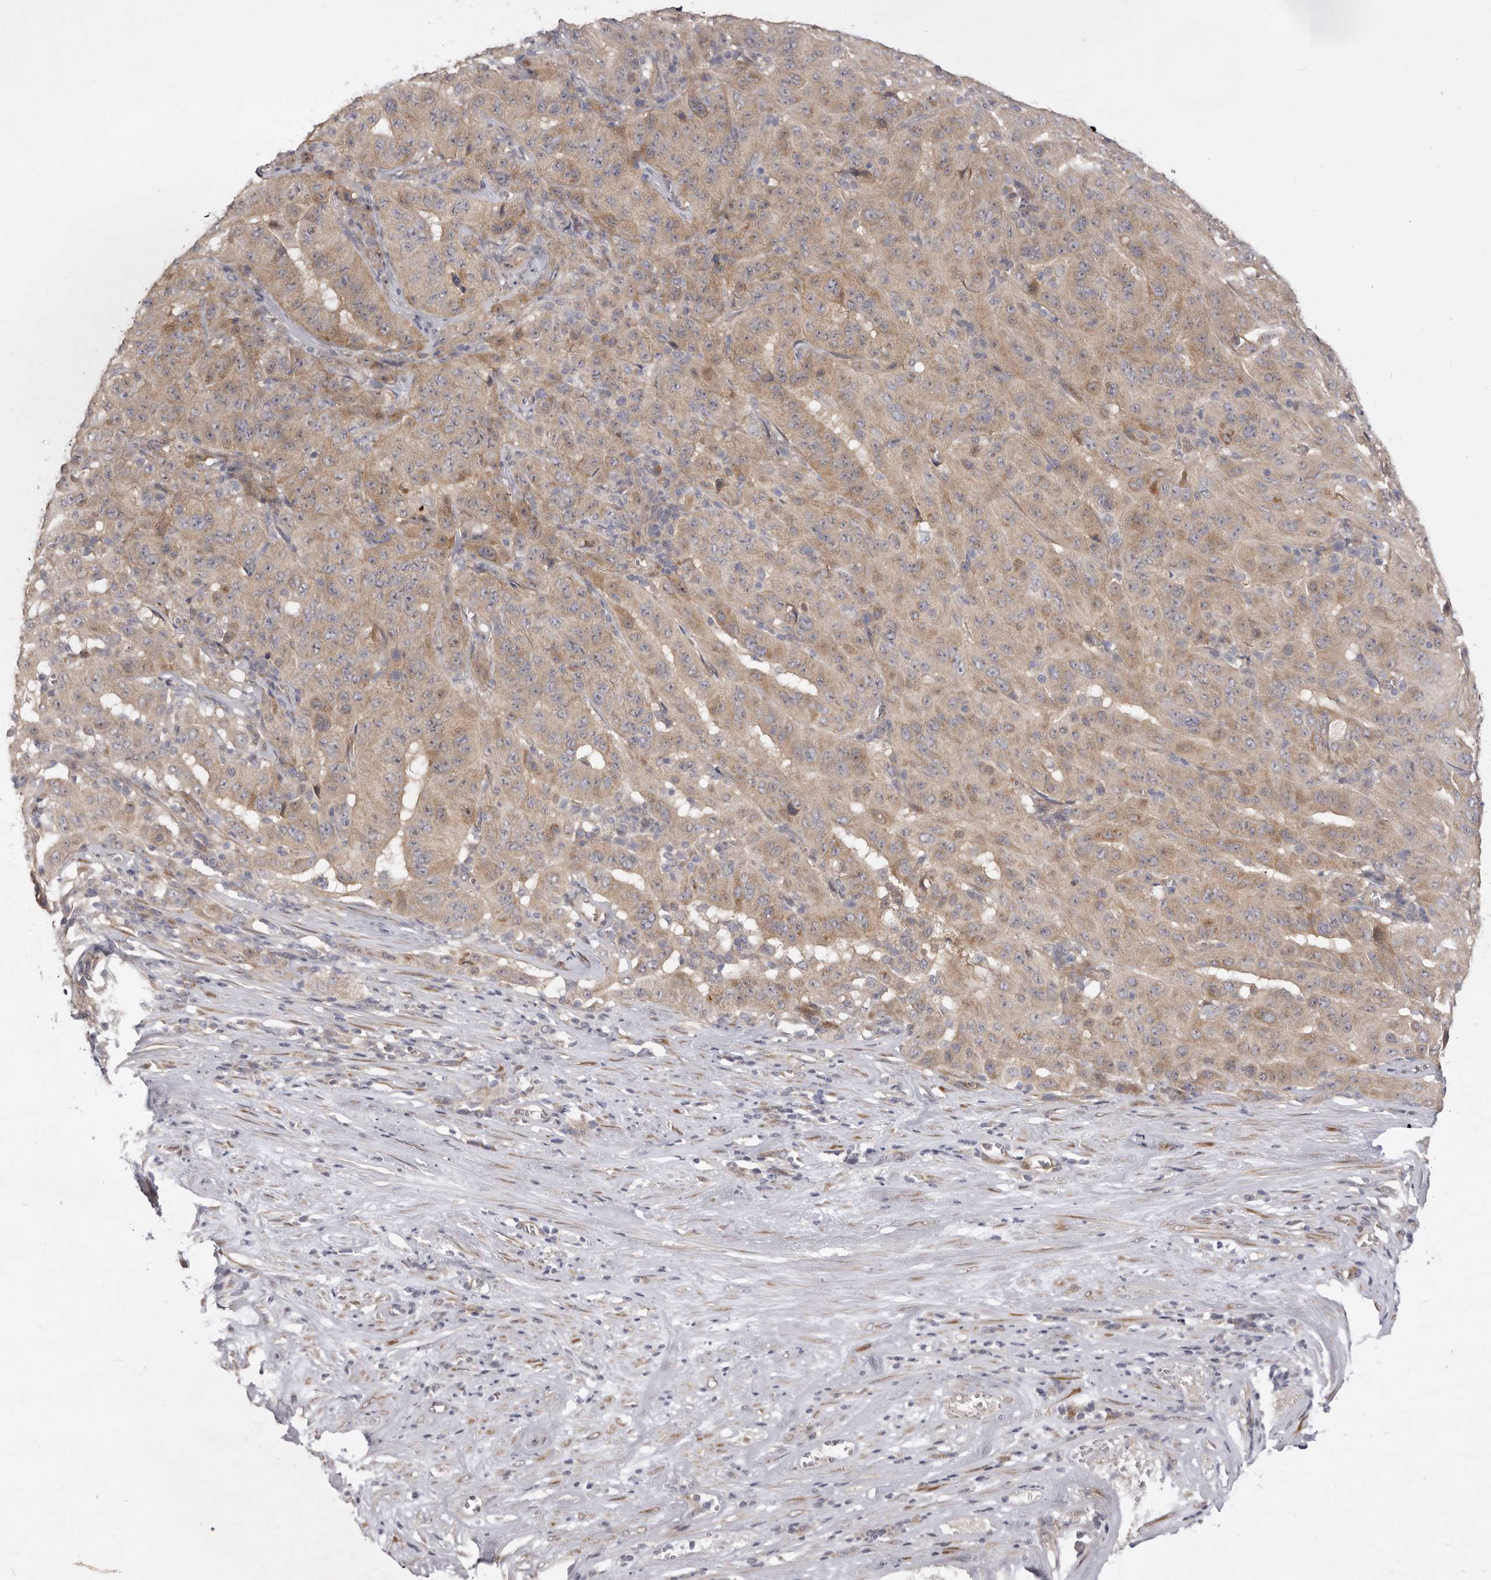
{"staining": {"intensity": "weak", "quantity": ">75%", "location": "cytoplasmic/membranous"}, "tissue": "pancreatic cancer", "cell_type": "Tumor cells", "image_type": "cancer", "snomed": [{"axis": "morphology", "description": "Adenocarcinoma, NOS"}, {"axis": "topography", "description": "Pancreas"}], "caption": "Immunohistochemical staining of human adenocarcinoma (pancreatic) displays weak cytoplasmic/membranous protein staining in about >75% of tumor cells. (Brightfield microscopy of DAB IHC at high magnification).", "gene": "TBC1D8B", "patient": {"sex": "male", "age": 63}}